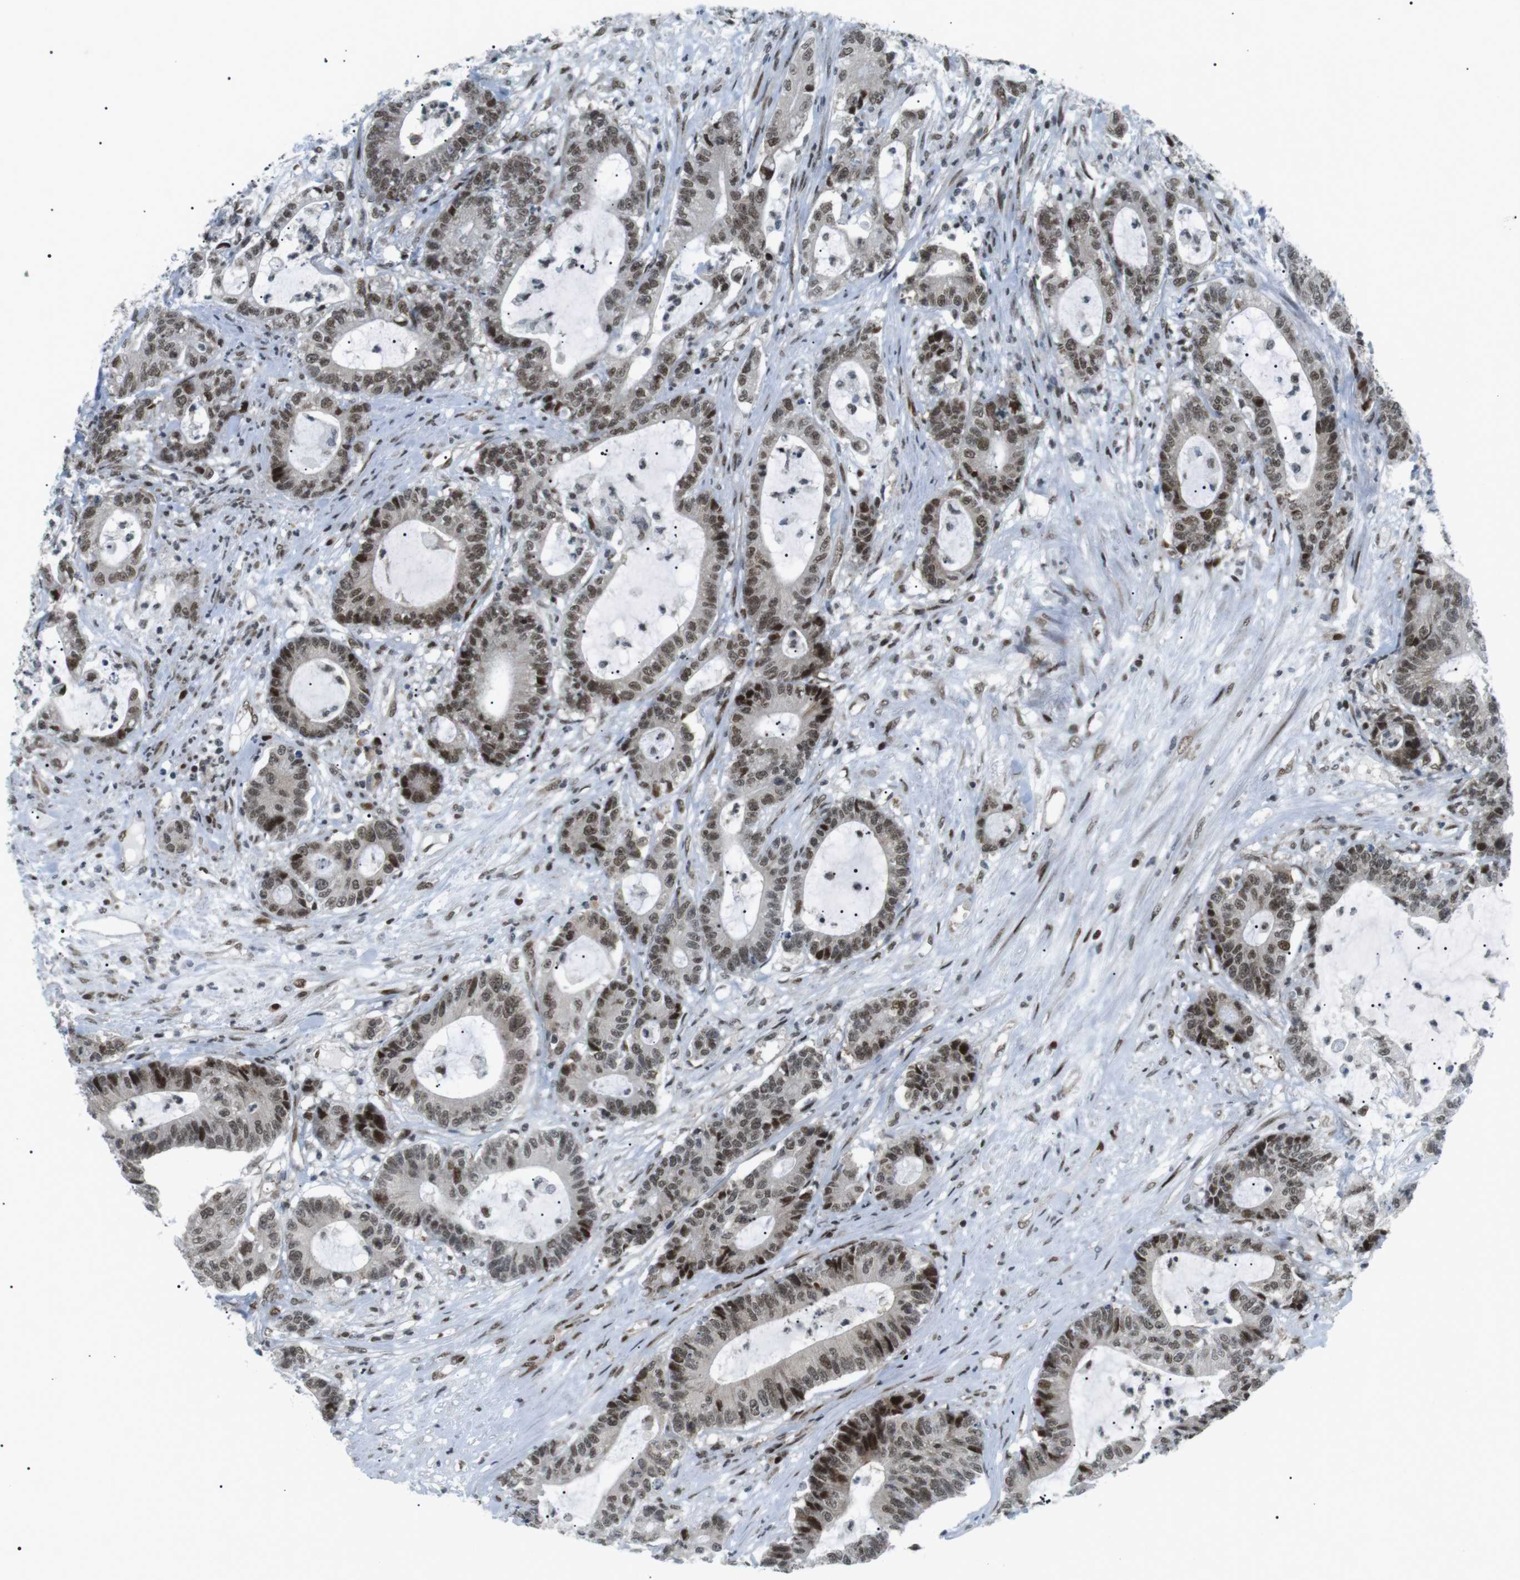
{"staining": {"intensity": "strong", "quantity": "<25%", "location": "nuclear"}, "tissue": "colorectal cancer", "cell_type": "Tumor cells", "image_type": "cancer", "snomed": [{"axis": "morphology", "description": "Adenocarcinoma, NOS"}, {"axis": "topography", "description": "Colon"}], "caption": "Human colorectal adenocarcinoma stained with a protein marker reveals strong staining in tumor cells.", "gene": "CDC27", "patient": {"sex": "female", "age": 84}}